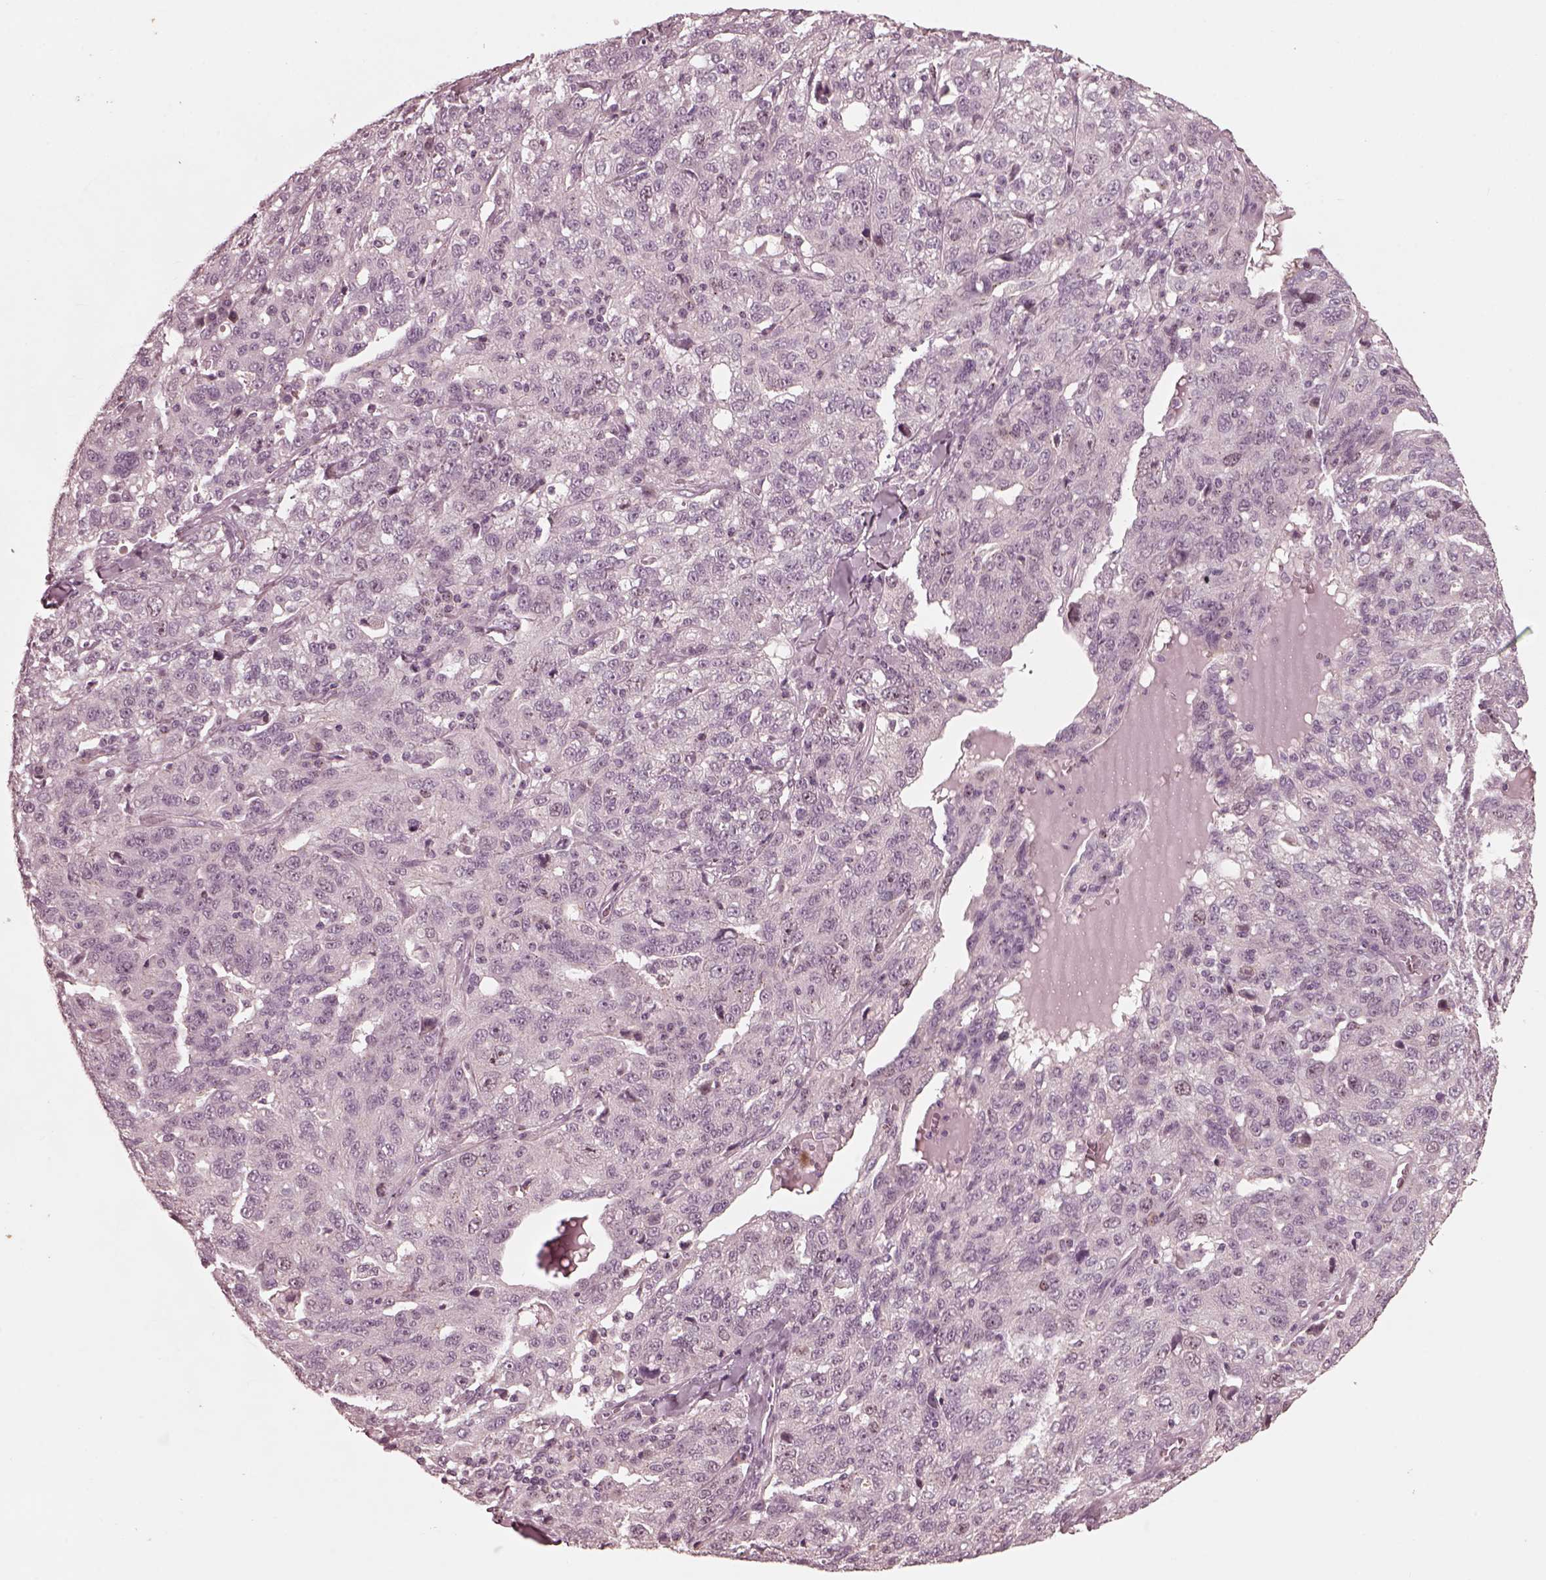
{"staining": {"intensity": "negative", "quantity": "none", "location": "none"}, "tissue": "ovarian cancer", "cell_type": "Tumor cells", "image_type": "cancer", "snomed": [{"axis": "morphology", "description": "Cystadenocarcinoma, serous, NOS"}, {"axis": "topography", "description": "Ovary"}], "caption": "Immunohistochemical staining of ovarian cancer exhibits no significant positivity in tumor cells.", "gene": "SAXO1", "patient": {"sex": "female", "age": 71}}